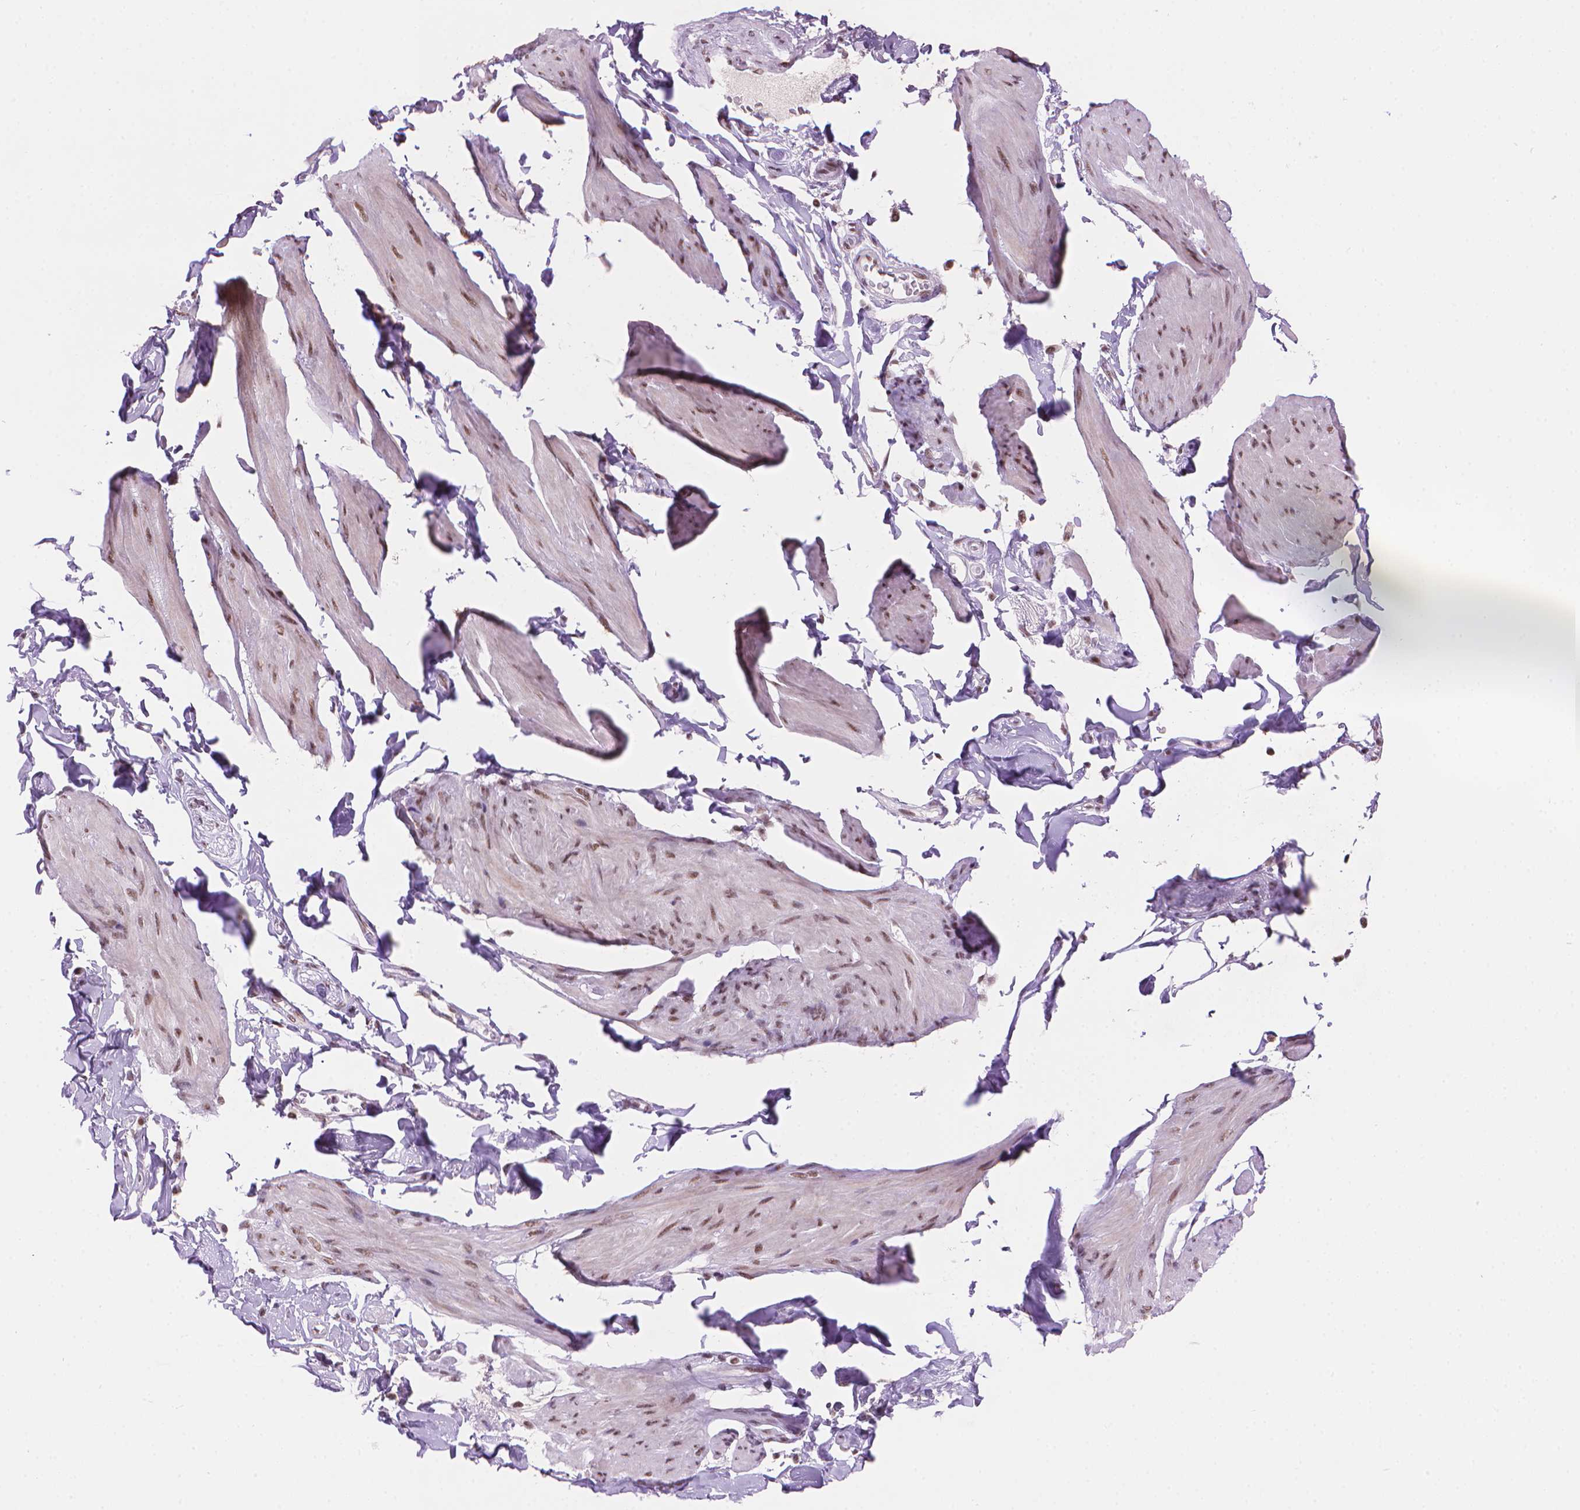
{"staining": {"intensity": "moderate", "quantity": "25%-75%", "location": "nuclear"}, "tissue": "smooth muscle", "cell_type": "Smooth muscle cells", "image_type": "normal", "snomed": [{"axis": "morphology", "description": "Normal tissue, NOS"}, {"axis": "topography", "description": "Adipose tissue"}, {"axis": "topography", "description": "Smooth muscle"}, {"axis": "topography", "description": "Peripheral nerve tissue"}], "caption": "Protein staining displays moderate nuclear positivity in about 25%-75% of smooth muscle cells in normal smooth muscle.", "gene": "RPA4", "patient": {"sex": "male", "age": 83}}